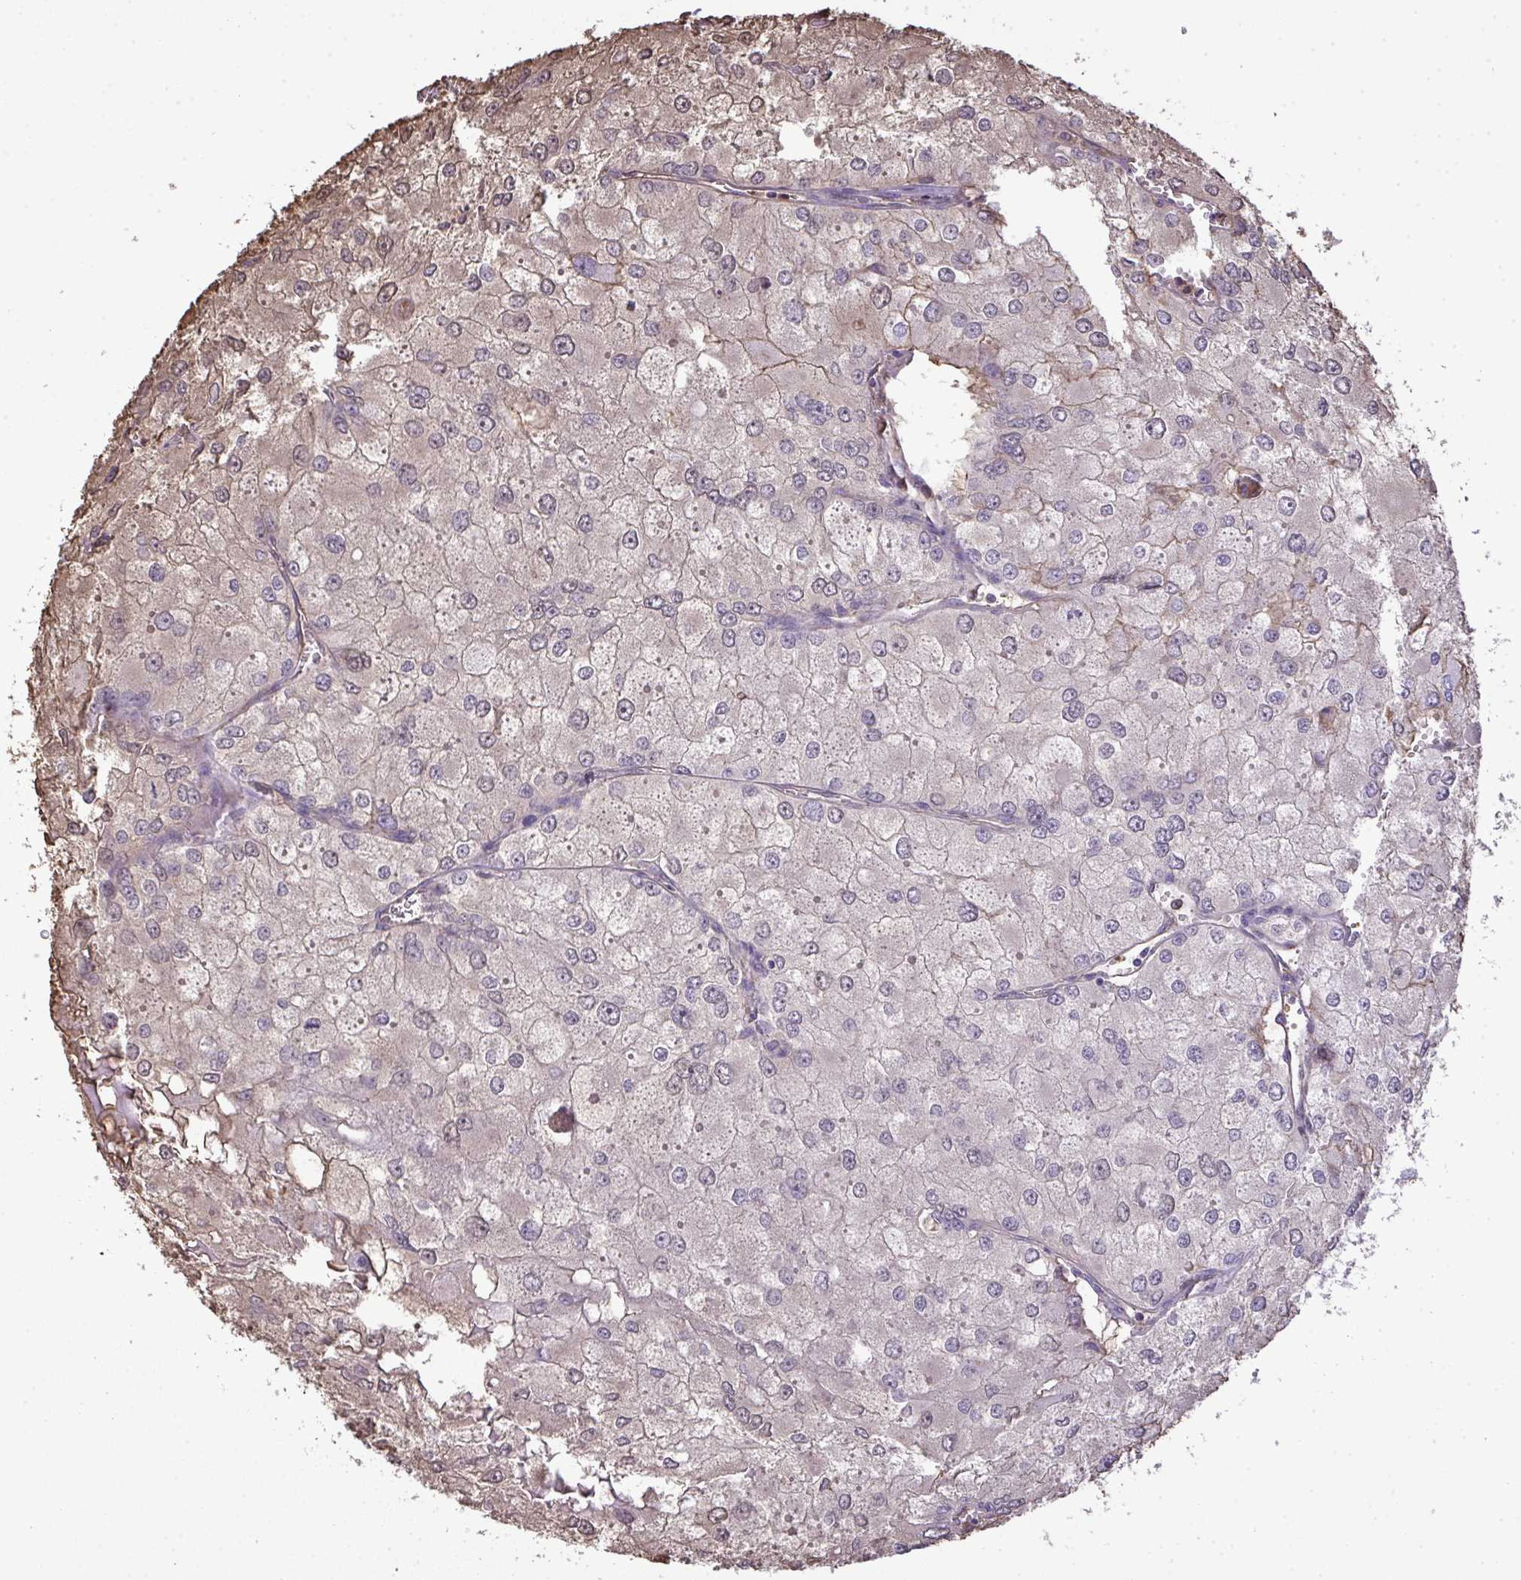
{"staining": {"intensity": "weak", "quantity": "25%-75%", "location": "cytoplasmic/membranous"}, "tissue": "renal cancer", "cell_type": "Tumor cells", "image_type": "cancer", "snomed": [{"axis": "morphology", "description": "Adenocarcinoma, NOS"}, {"axis": "topography", "description": "Kidney"}], "caption": "A micrograph of renal adenocarcinoma stained for a protein demonstrates weak cytoplasmic/membranous brown staining in tumor cells.", "gene": "ANXA5", "patient": {"sex": "female", "age": 70}}